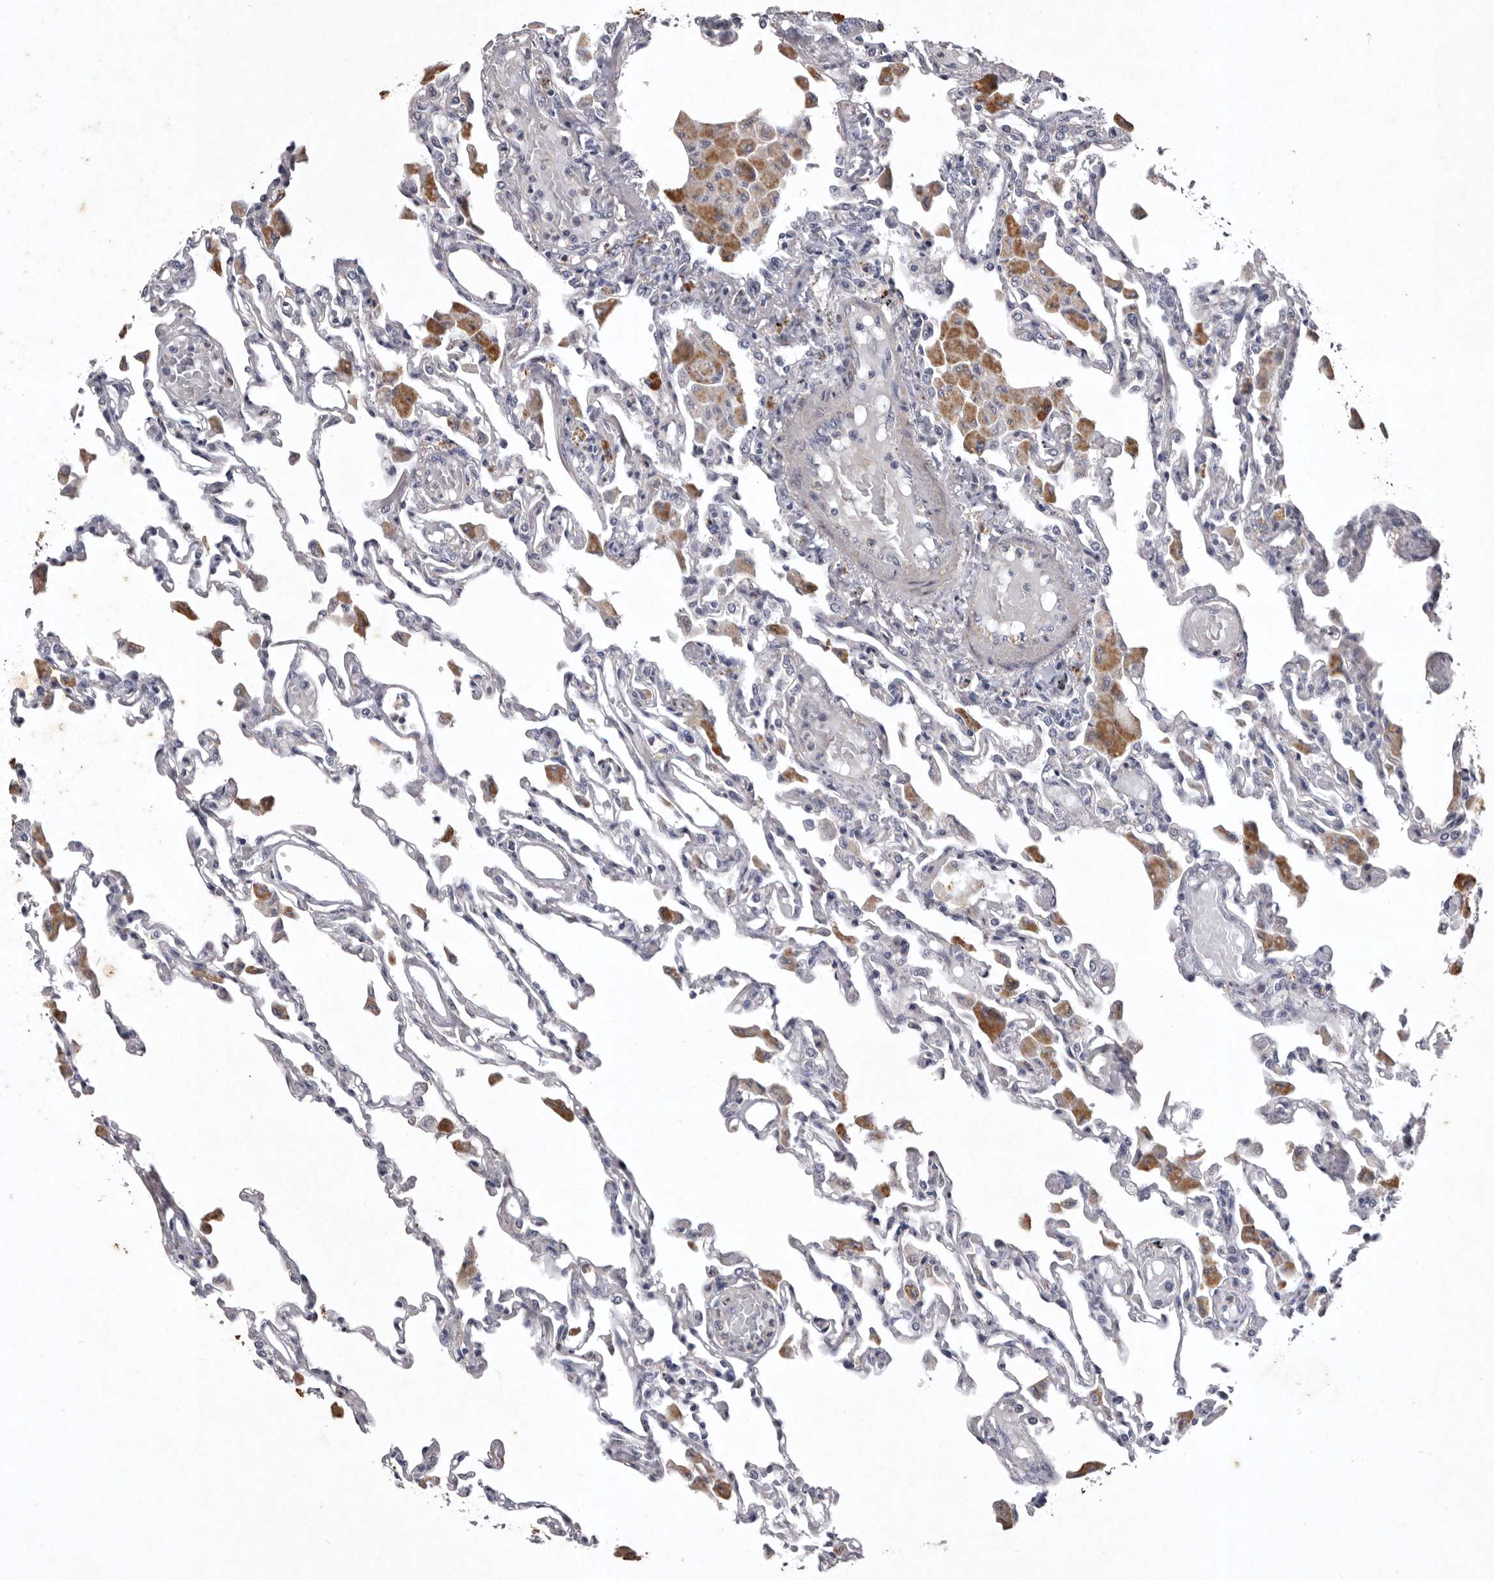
{"staining": {"intensity": "negative", "quantity": "none", "location": "none"}, "tissue": "lung", "cell_type": "Alveolar cells", "image_type": "normal", "snomed": [{"axis": "morphology", "description": "Normal tissue, NOS"}, {"axis": "topography", "description": "Bronchus"}, {"axis": "topography", "description": "Lung"}], "caption": "The micrograph displays no staining of alveolar cells in unremarkable lung. (Immunohistochemistry, brightfield microscopy, high magnification).", "gene": "NKAIN4", "patient": {"sex": "female", "age": 49}}